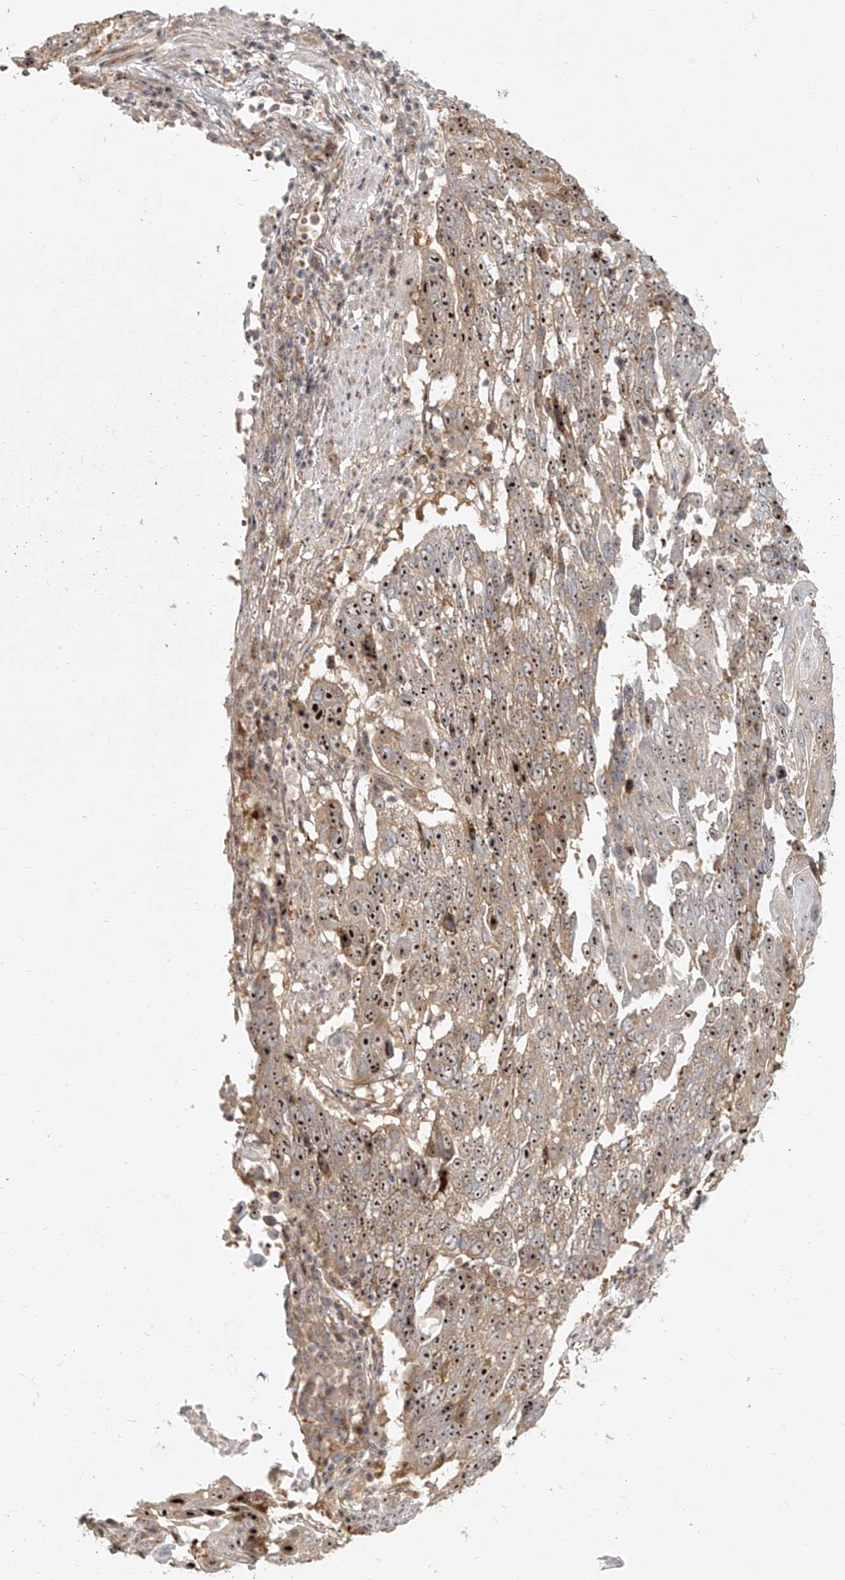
{"staining": {"intensity": "moderate", "quantity": ">75%", "location": "cytoplasmic/membranous,nuclear"}, "tissue": "lung cancer", "cell_type": "Tumor cells", "image_type": "cancer", "snomed": [{"axis": "morphology", "description": "Squamous cell carcinoma, NOS"}, {"axis": "topography", "description": "Lung"}], "caption": "IHC micrograph of neoplastic tissue: human lung squamous cell carcinoma stained using immunohistochemistry (IHC) demonstrates medium levels of moderate protein expression localized specifically in the cytoplasmic/membranous and nuclear of tumor cells, appearing as a cytoplasmic/membranous and nuclear brown color.", "gene": "BYSL", "patient": {"sex": "male", "age": 66}}